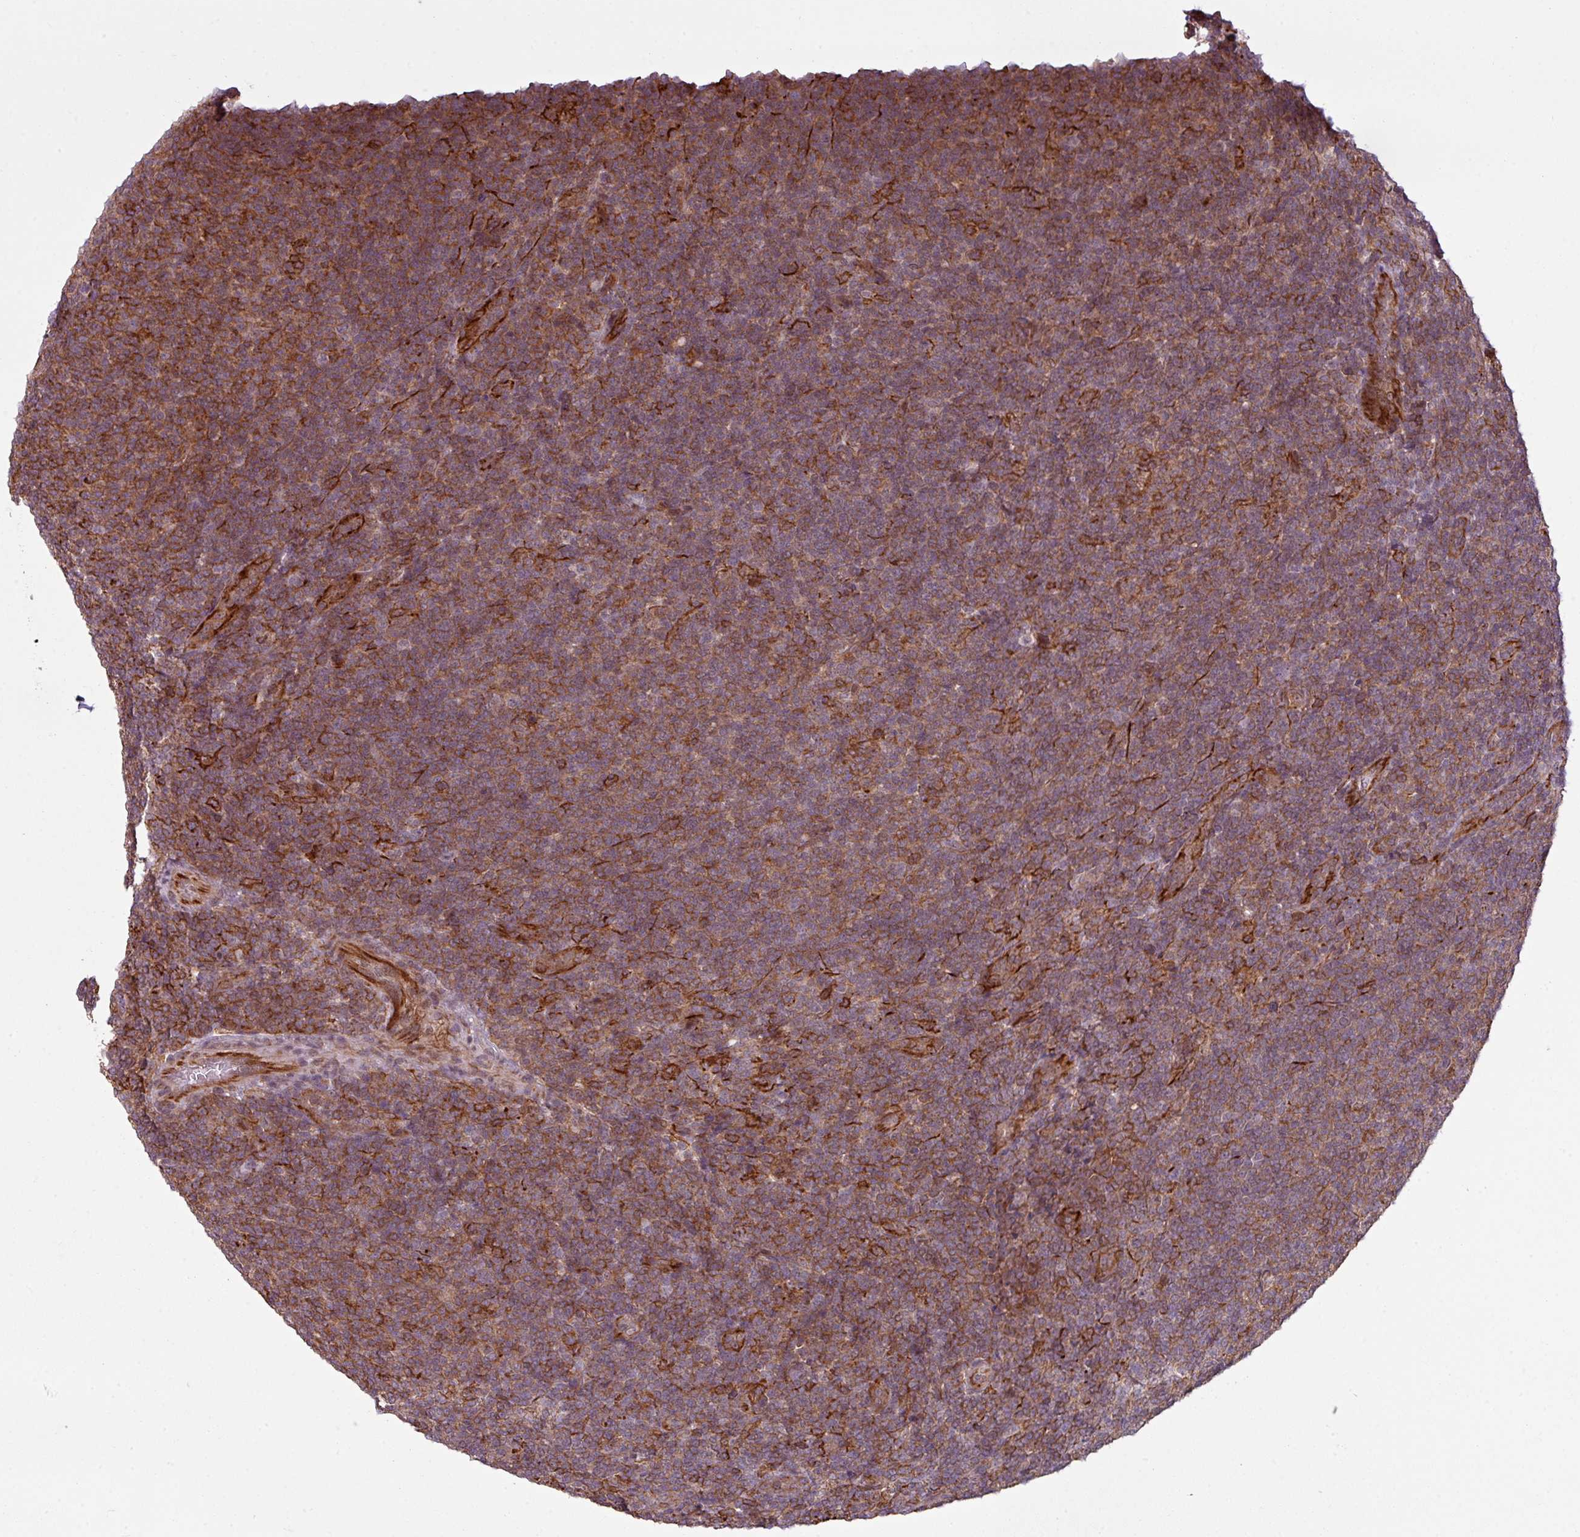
{"staining": {"intensity": "moderate", "quantity": ">75%", "location": "cytoplasmic/membranous"}, "tissue": "lymphoma", "cell_type": "Tumor cells", "image_type": "cancer", "snomed": [{"axis": "morphology", "description": "Malignant lymphoma, non-Hodgkin's type, Low grade"}, {"axis": "topography", "description": "Lymph node"}], "caption": "About >75% of tumor cells in lymphoma exhibit moderate cytoplasmic/membranous protein expression as visualized by brown immunohistochemical staining.", "gene": "ZC2HC1C", "patient": {"sex": "male", "age": 66}}